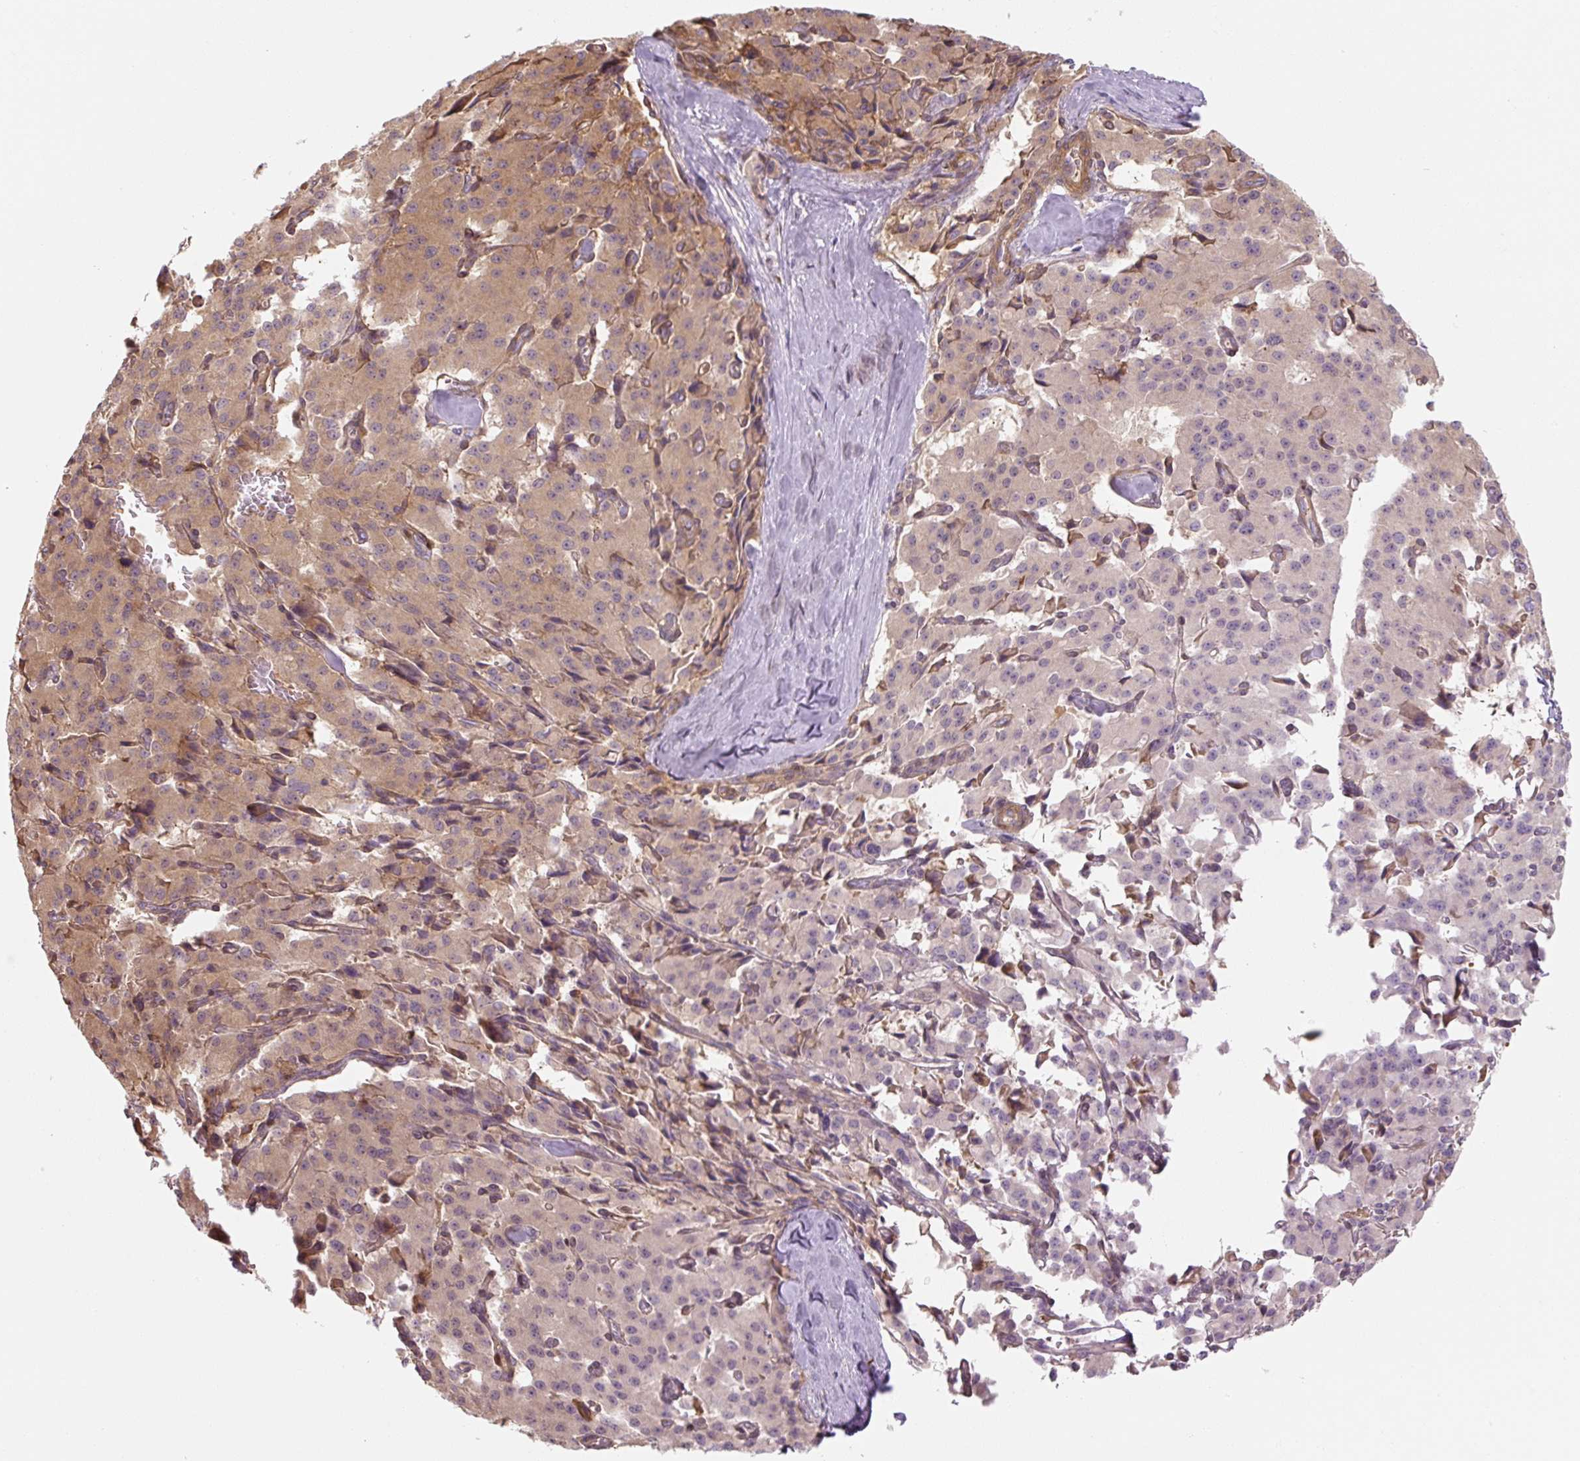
{"staining": {"intensity": "weak", "quantity": "25%-75%", "location": "cytoplasmic/membranous"}, "tissue": "pancreatic cancer", "cell_type": "Tumor cells", "image_type": "cancer", "snomed": [{"axis": "morphology", "description": "Adenocarcinoma, NOS"}, {"axis": "topography", "description": "Pancreas"}], "caption": "An image of pancreatic adenocarcinoma stained for a protein demonstrates weak cytoplasmic/membranous brown staining in tumor cells.", "gene": "RASA1", "patient": {"sex": "male", "age": 65}}